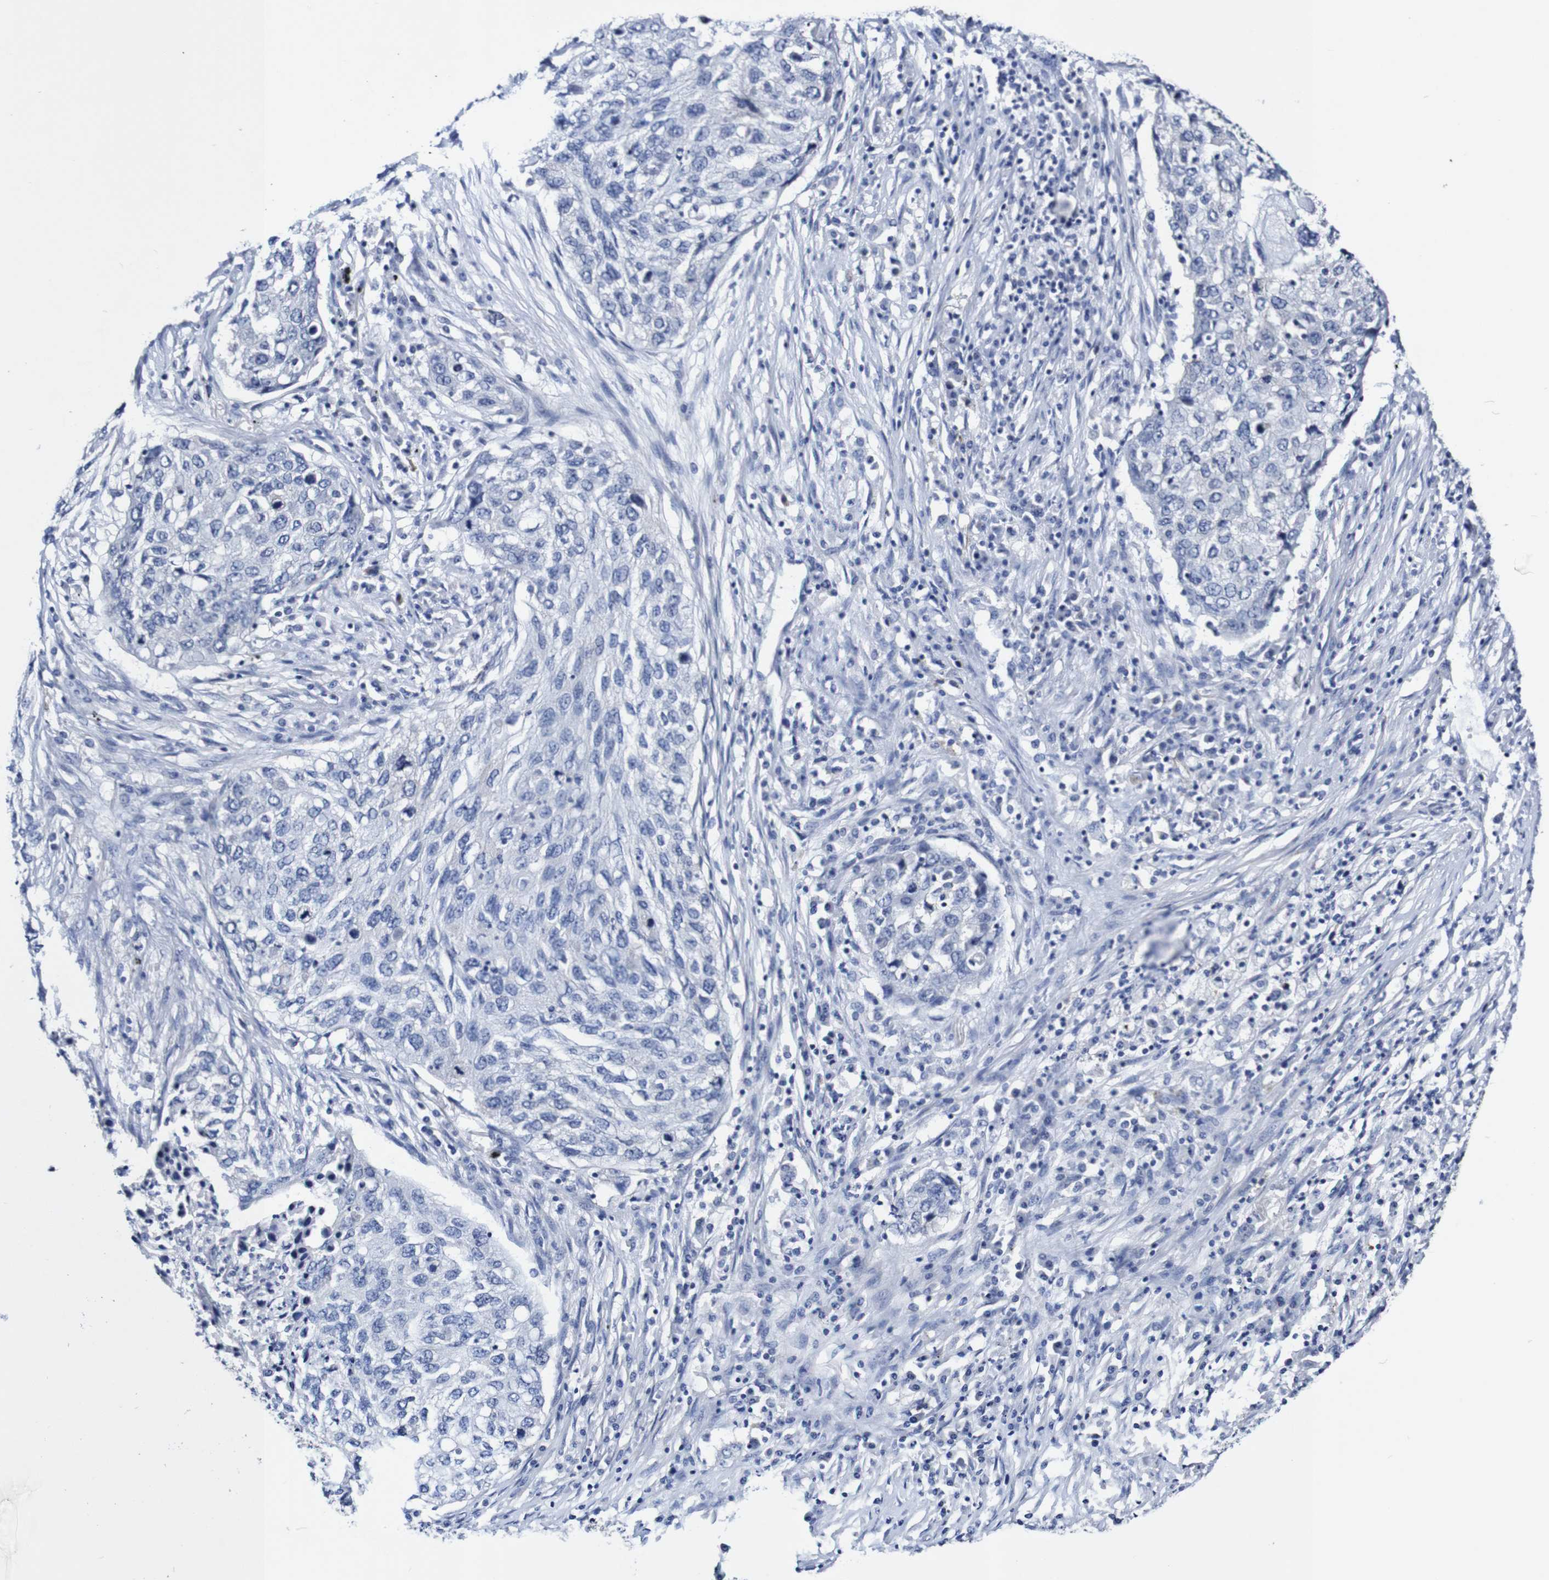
{"staining": {"intensity": "negative", "quantity": "none", "location": "none"}, "tissue": "lung cancer", "cell_type": "Tumor cells", "image_type": "cancer", "snomed": [{"axis": "morphology", "description": "Squamous cell carcinoma, NOS"}, {"axis": "topography", "description": "Lung"}], "caption": "Tumor cells show no significant protein staining in lung cancer.", "gene": "ACVR1C", "patient": {"sex": "female", "age": 63}}